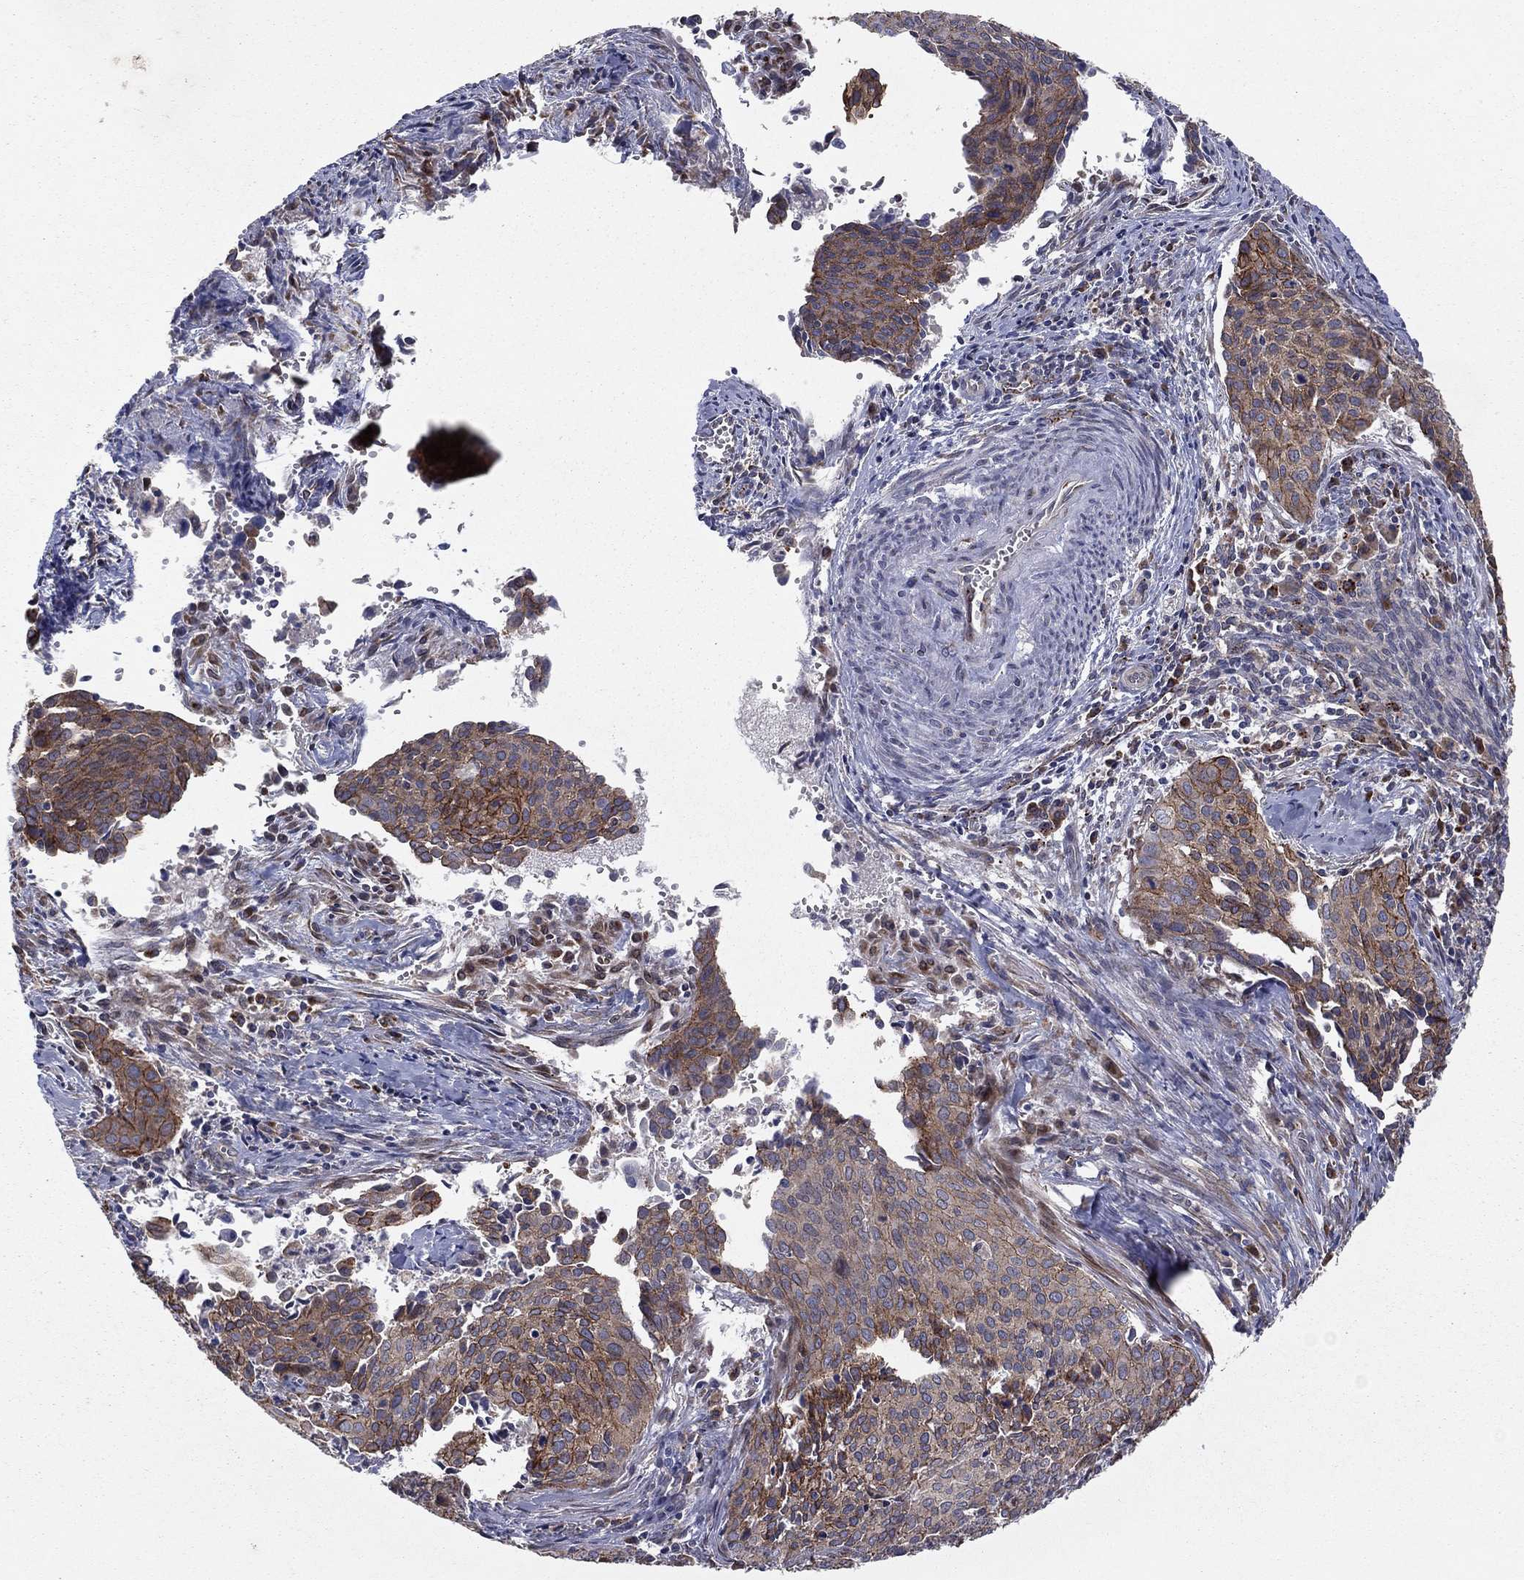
{"staining": {"intensity": "strong", "quantity": "<25%", "location": "cytoplasmic/membranous"}, "tissue": "cervical cancer", "cell_type": "Tumor cells", "image_type": "cancer", "snomed": [{"axis": "morphology", "description": "Squamous cell carcinoma, NOS"}, {"axis": "topography", "description": "Cervix"}], "caption": "Cervical cancer stained for a protein reveals strong cytoplasmic/membranous positivity in tumor cells. Nuclei are stained in blue.", "gene": "YIF1A", "patient": {"sex": "female", "age": 29}}